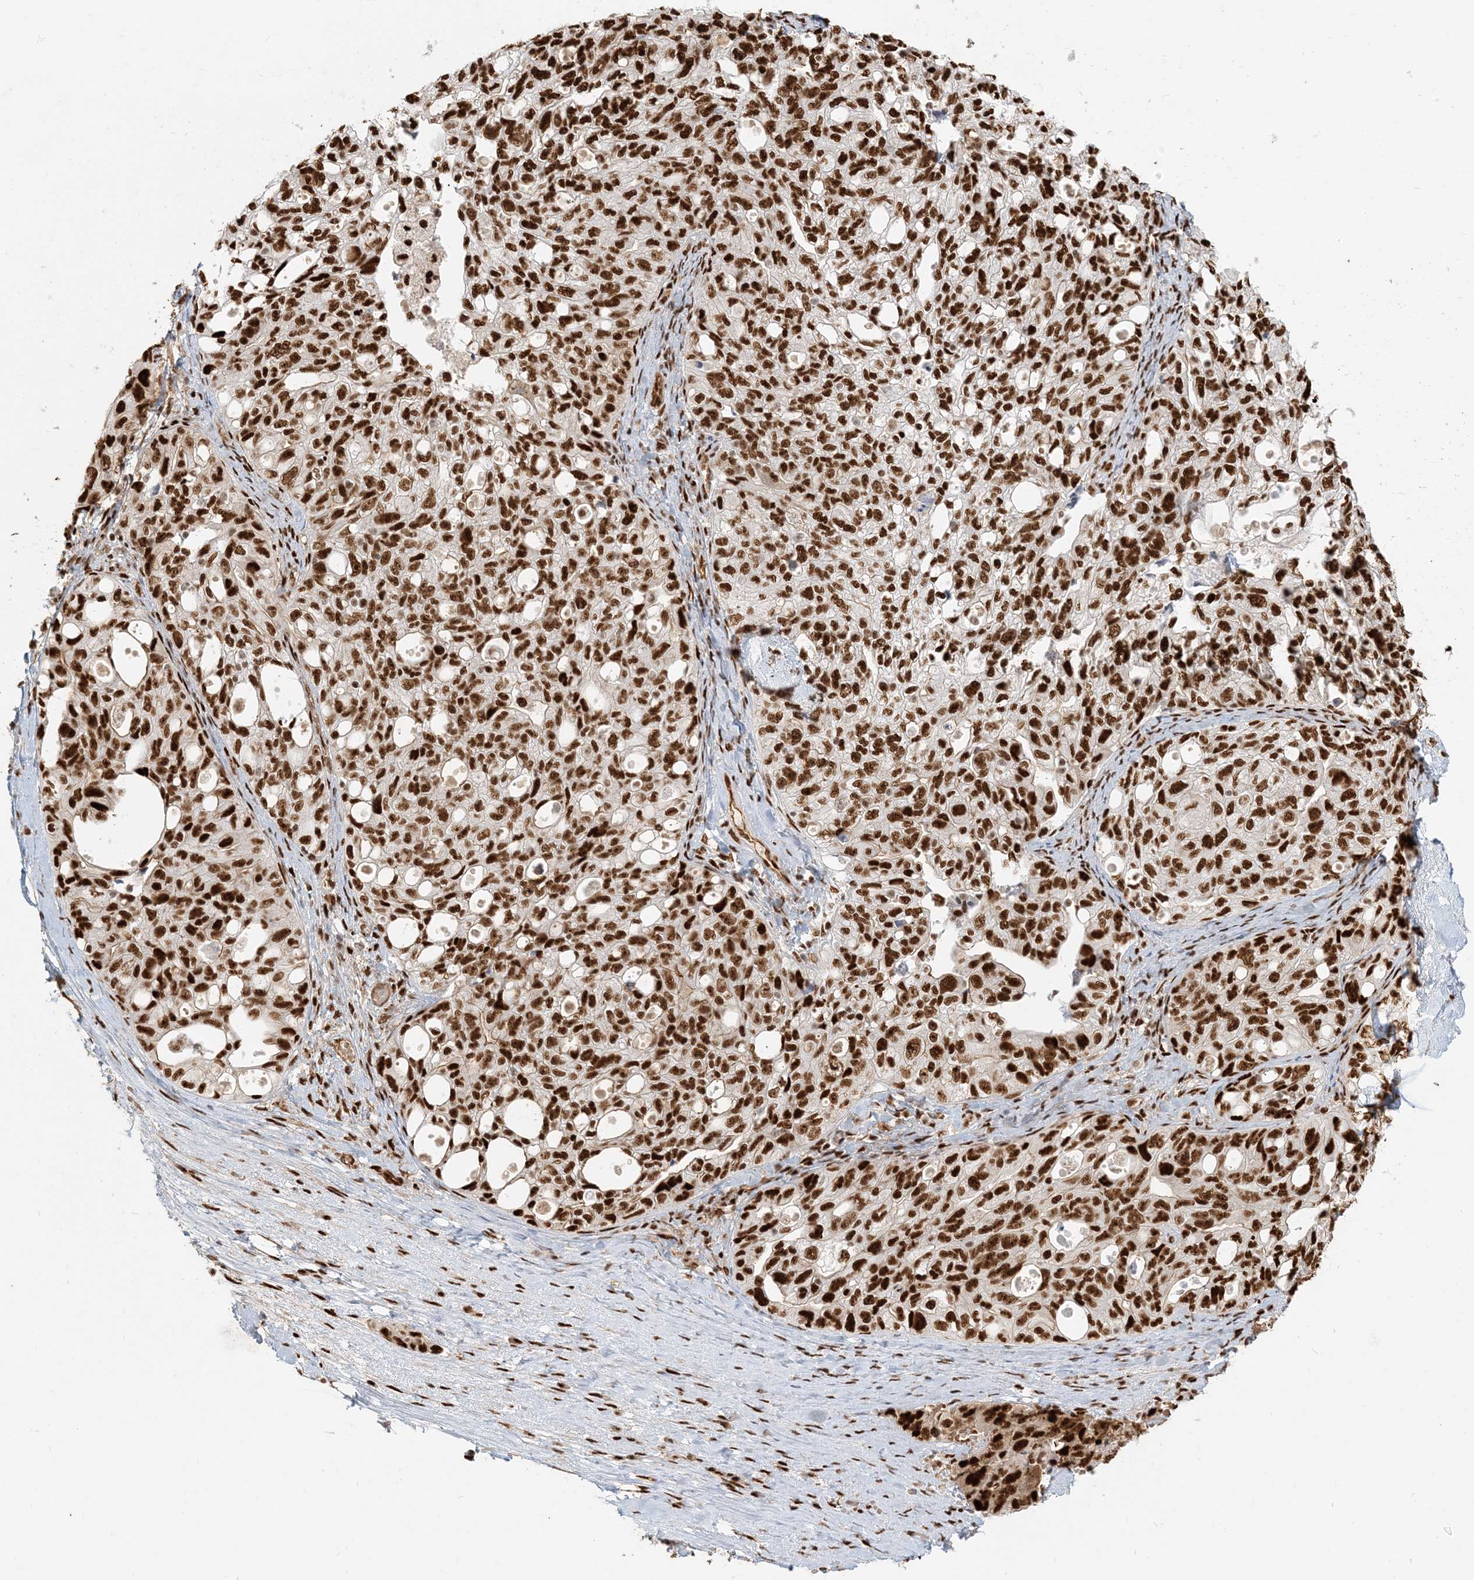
{"staining": {"intensity": "strong", "quantity": ">75%", "location": "nuclear"}, "tissue": "ovarian cancer", "cell_type": "Tumor cells", "image_type": "cancer", "snomed": [{"axis": "morphology", "description": "Carcinoma, NOS"}, {"axis": "morphology", "description": "Cystadenocarcinoma, serous, NOS"}, {"axis": "topography", "description": "Ovary"}], "caption": "Strong nuclear protein expression is present in approximately >75% of tumor cells in ovarian carcinoma.", "gene": "CKS2", "patient": {"sex": "female", "age": 69}}